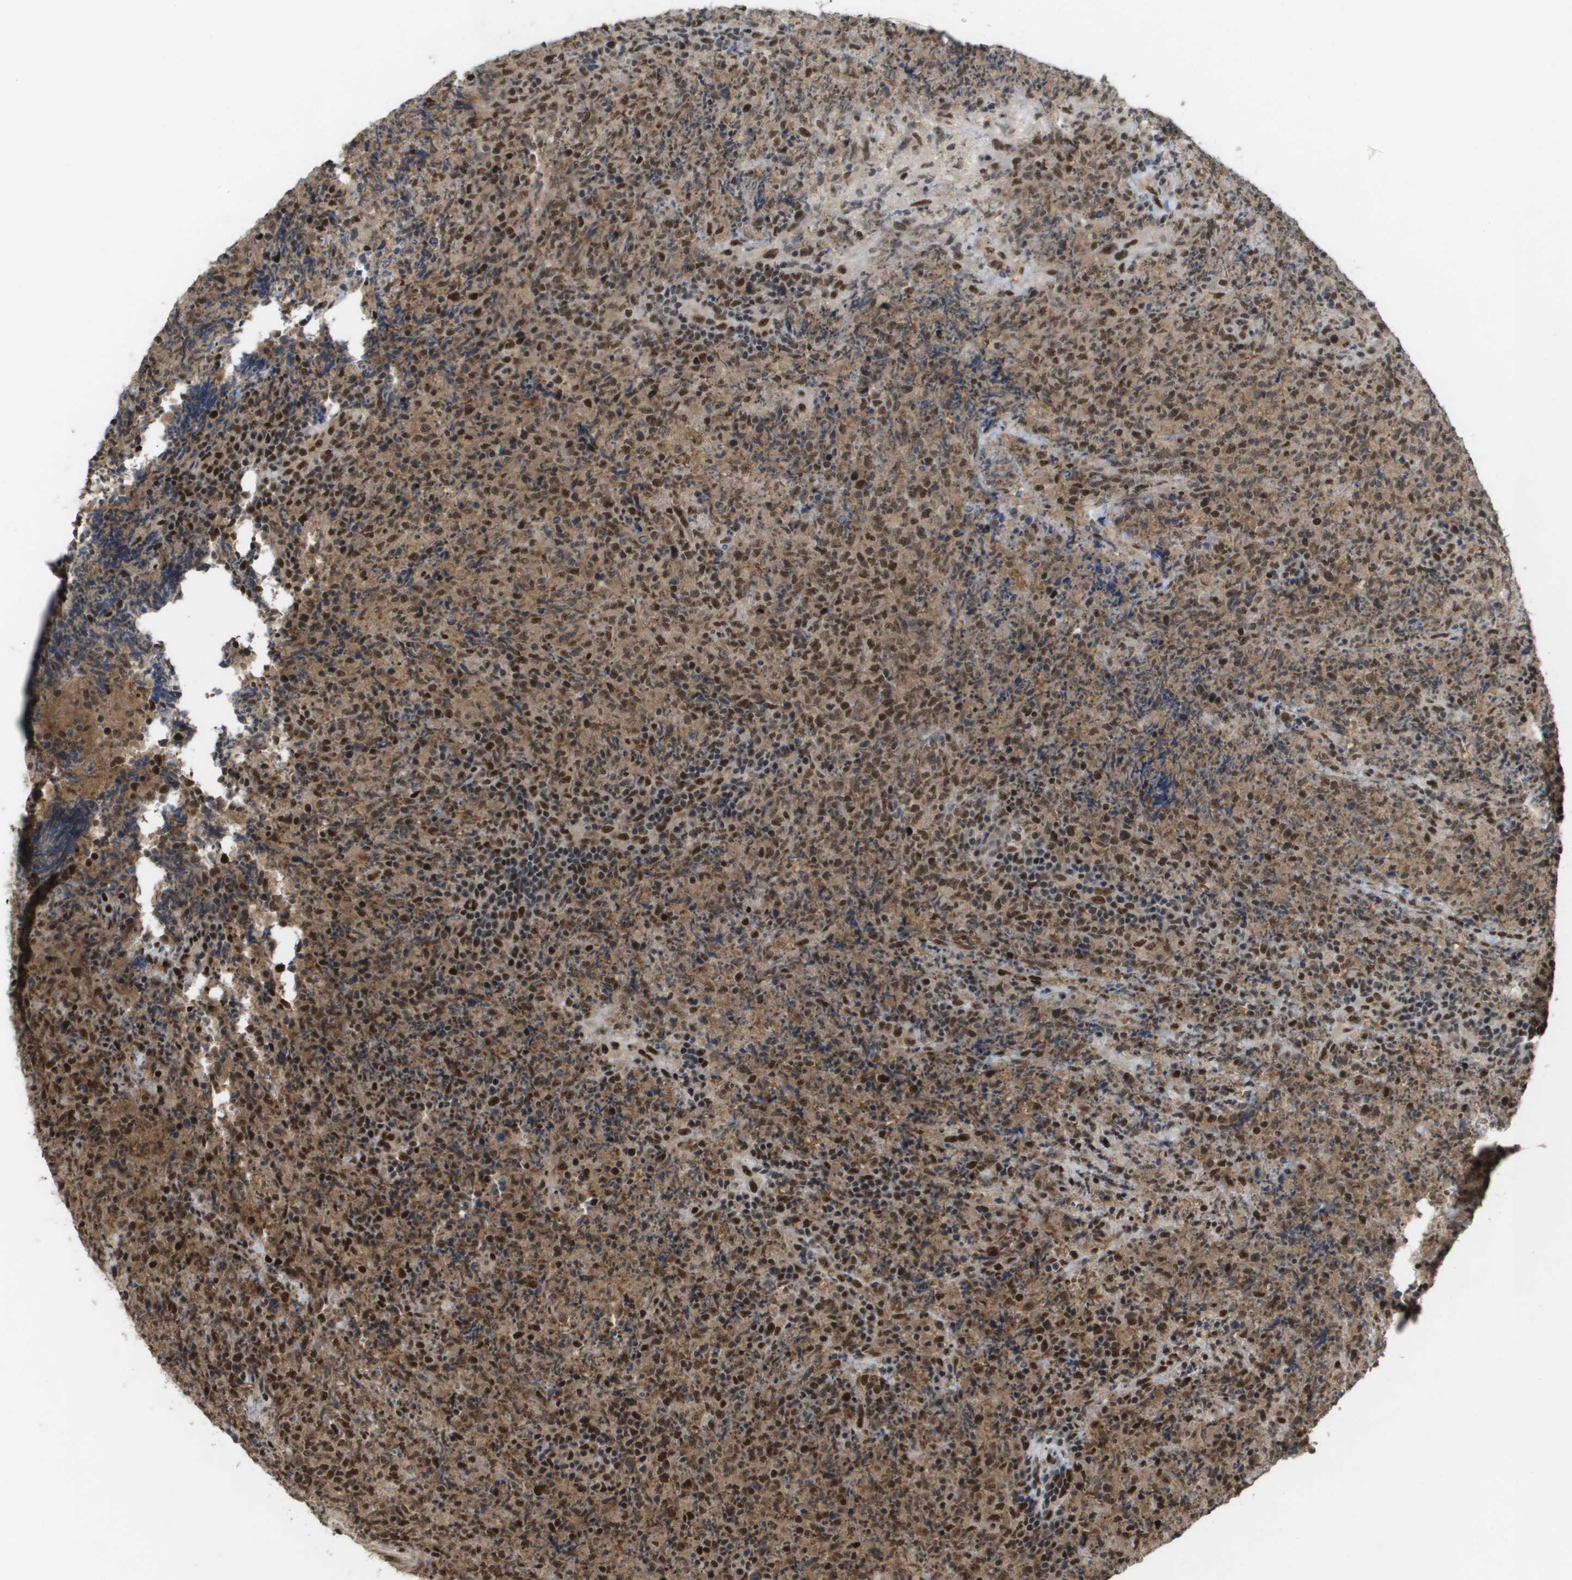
{"staining": {"intensity": "strong", "quantity": ">75%", "location": "nuclear"}, "tissue": "lymphoma", "cell_type": "Tumor cells", "image_type": "cancer", "snomed": [{"axis": "morphology", "description": "Malignant lymphoma, non-Hodgkin's type, High grade"}, {"axis": "topography", "description": "Tonsil"}], "caption": "A brown stain shows strong nuclear staining of a protein in human malignant lymphoma, non-Hodgkin's type (high-grade) tumor cells.", "gene": "CDT1", "patient": {"sex": "female", "age": 36}}